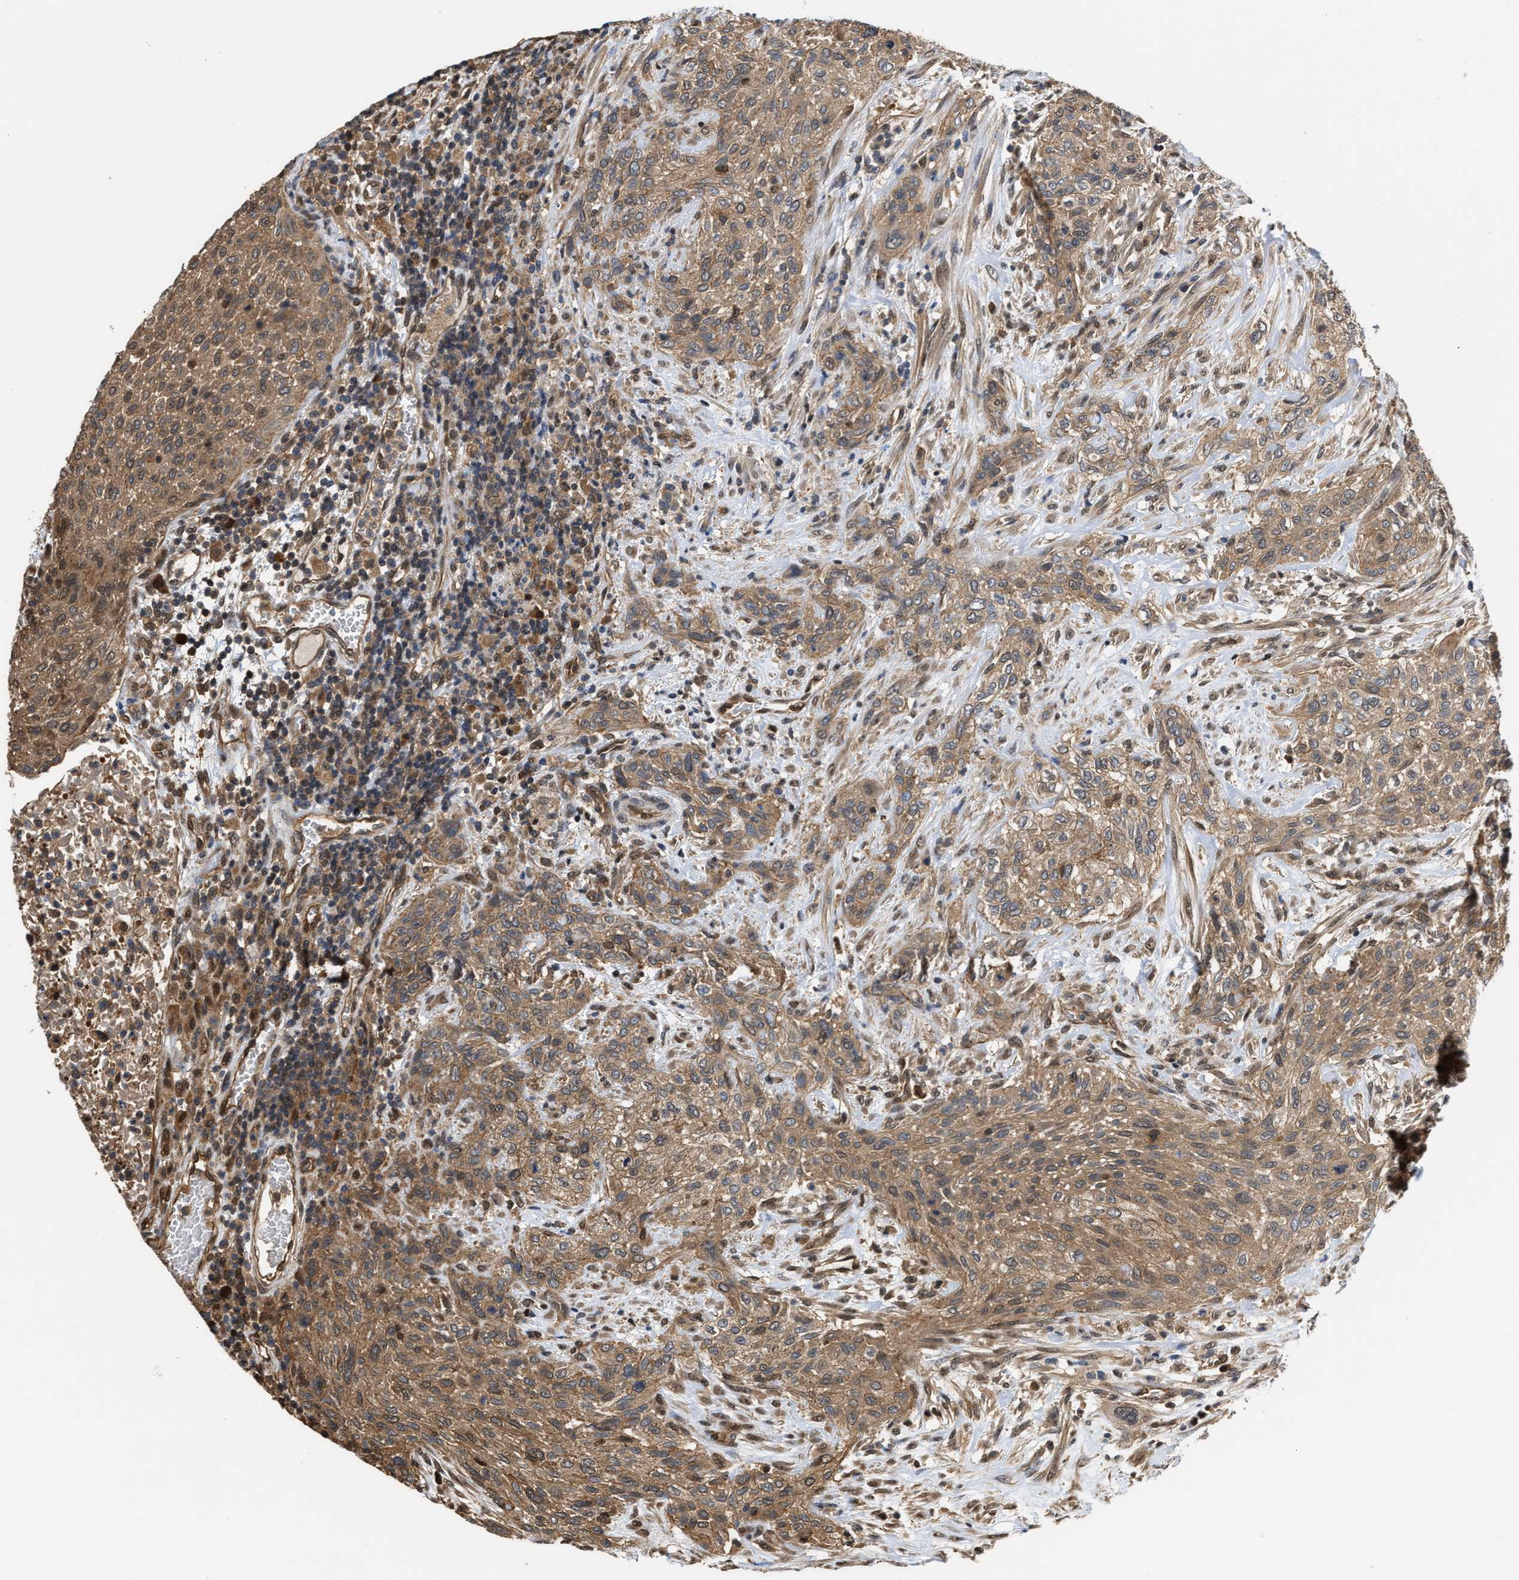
{"staining": {"intensity": "weak", "quantity": ">75%", "location": "cytoplasmic/membranous,nuclear"}, "tissue": "urothelial cancer", "cell_type": "Tumor cells", "image_type": "cancer", "snomed": [{"axis": "morphology", "description": "Urothelial carcinoma, Low grade"}, {"axis": "morphology", "description": "Urothelial carcinoma, High grade"}, {"axis": "topography", "description": "Urinary bladder"}], "caption": "The micrograph demonstrates a brown stain indicating the presence of a protein in the cytoplasmic/membranous and nuclear of tumor cells in urothelial carcinoma (low-grade).", "gene": "SCAI", "patient": {"sex": "male", "age": 35}}